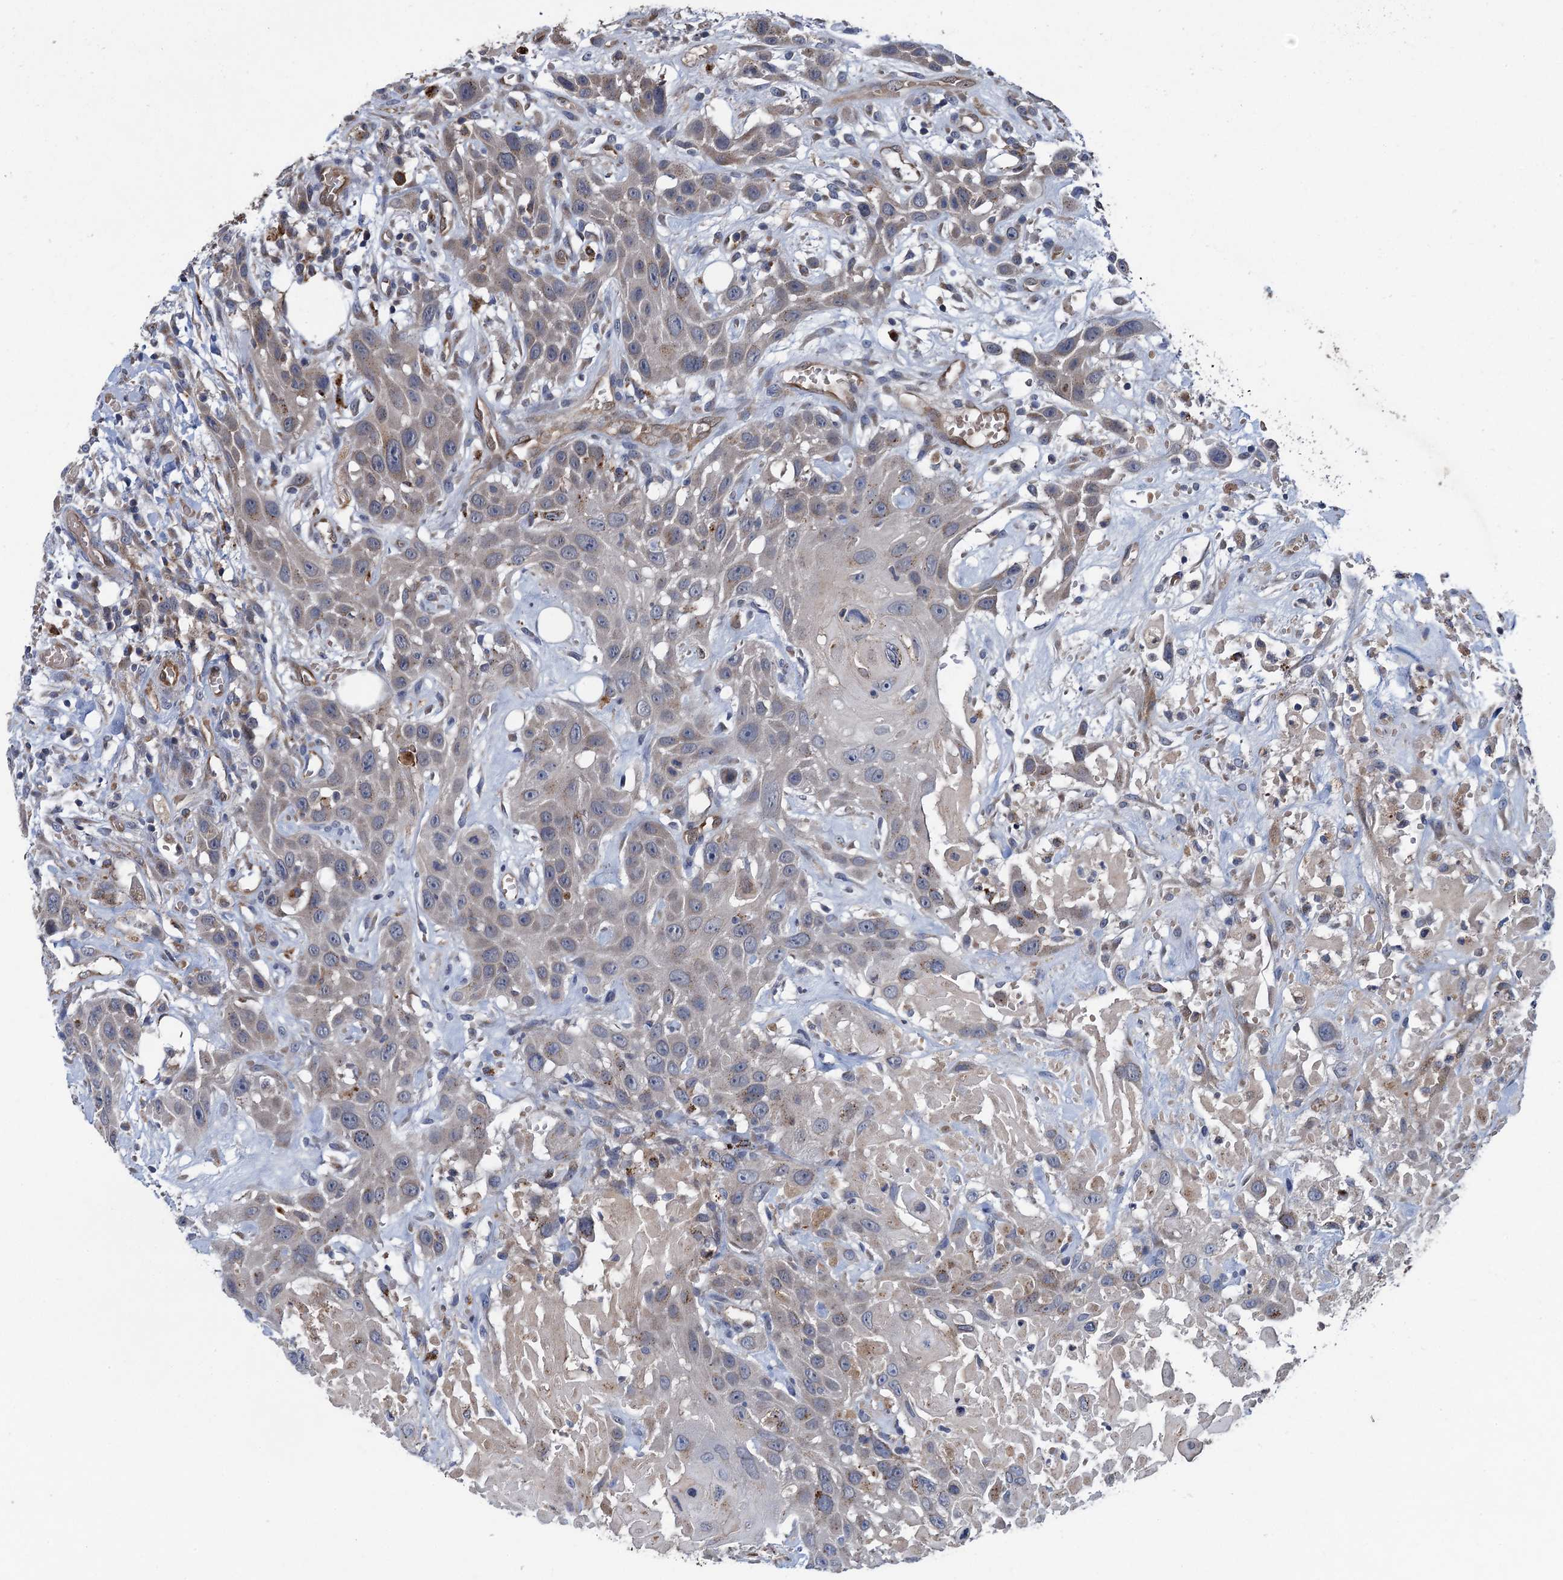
{"staining": {"intensity": "negative", "quantity": "none", "location": "none"}, "tissue": "head and neck cancer", "cell_type": "Tumor cells", "image_type": "cancer", "snomed": [{"axis": "morphology", "description": "Squamous cell carcinoma, NOS"}, {"axis": "topography", "description": "Head-Neck"}], "caption": "An IHC histopathology image of head and neck cancer is shown. There is no staining in tumor cells of head and neck cancer. (DAB IHC, high magnification).", "gene": "KBTBD8", "patient": {"sex": "male", "age": 81}}